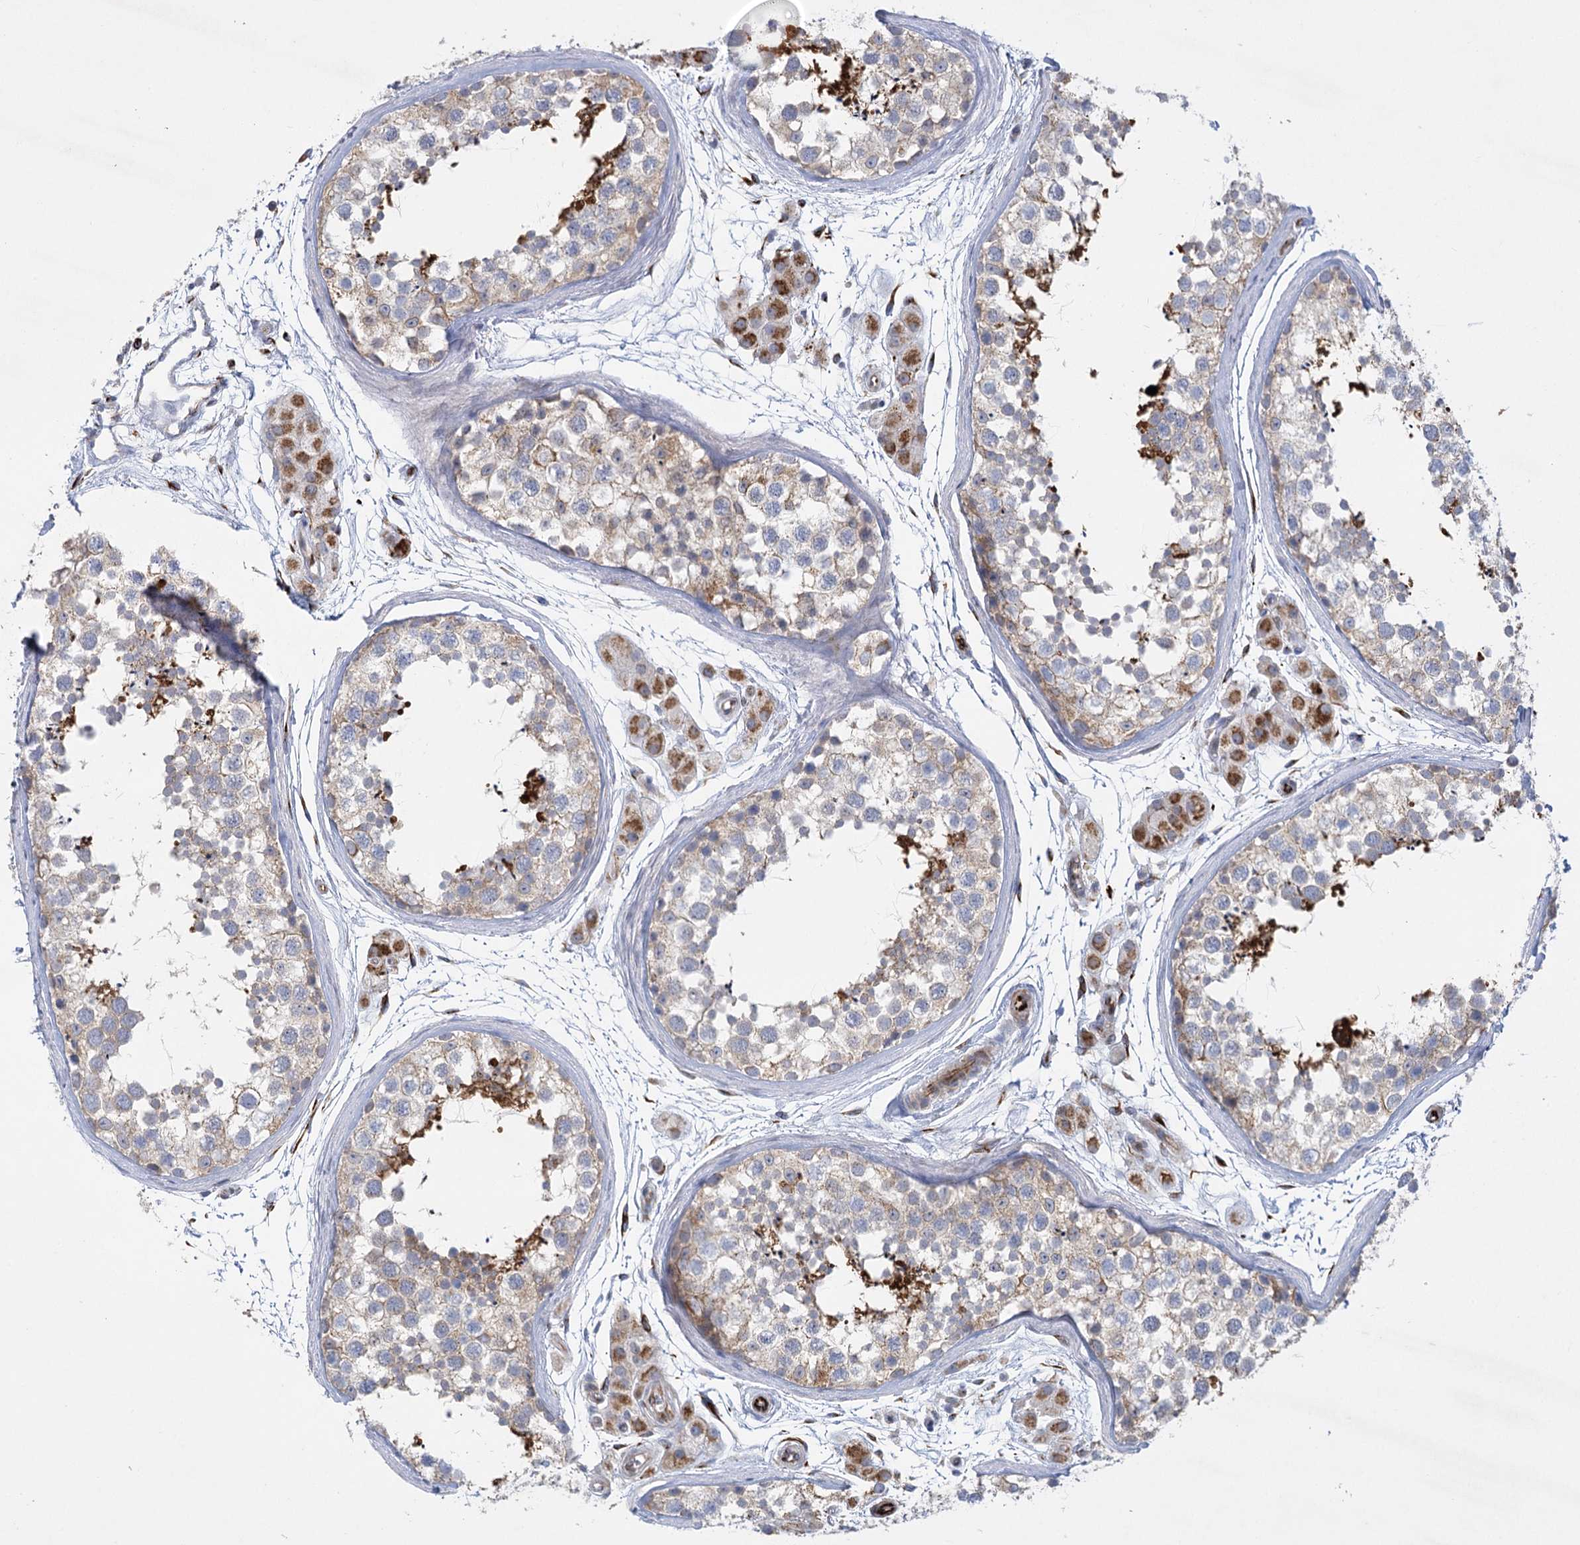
{"staining": {"intensity": "strong", "quantity": "<25%", "location": "cytoplasmic/membranous"}, "tissue": "testis", "cell_type": "Cells in seminiferous ducts", "image_type": "normal", "snomed": [{"axis": "morphology", "description": "Normal tissue, NOS"}, {"axis": "topography", "description": "Testis"}], "caption": "Cells in seminiferous ducts demonstrate medium levels of strong cytoplasmic/membranous expression in about <25% of cells in benign human testis. (Brightfield microscopy of DAB IHC at high magnification).", "gene": "DHTKD1", "patient": {"sex": "male", "age": 56}}